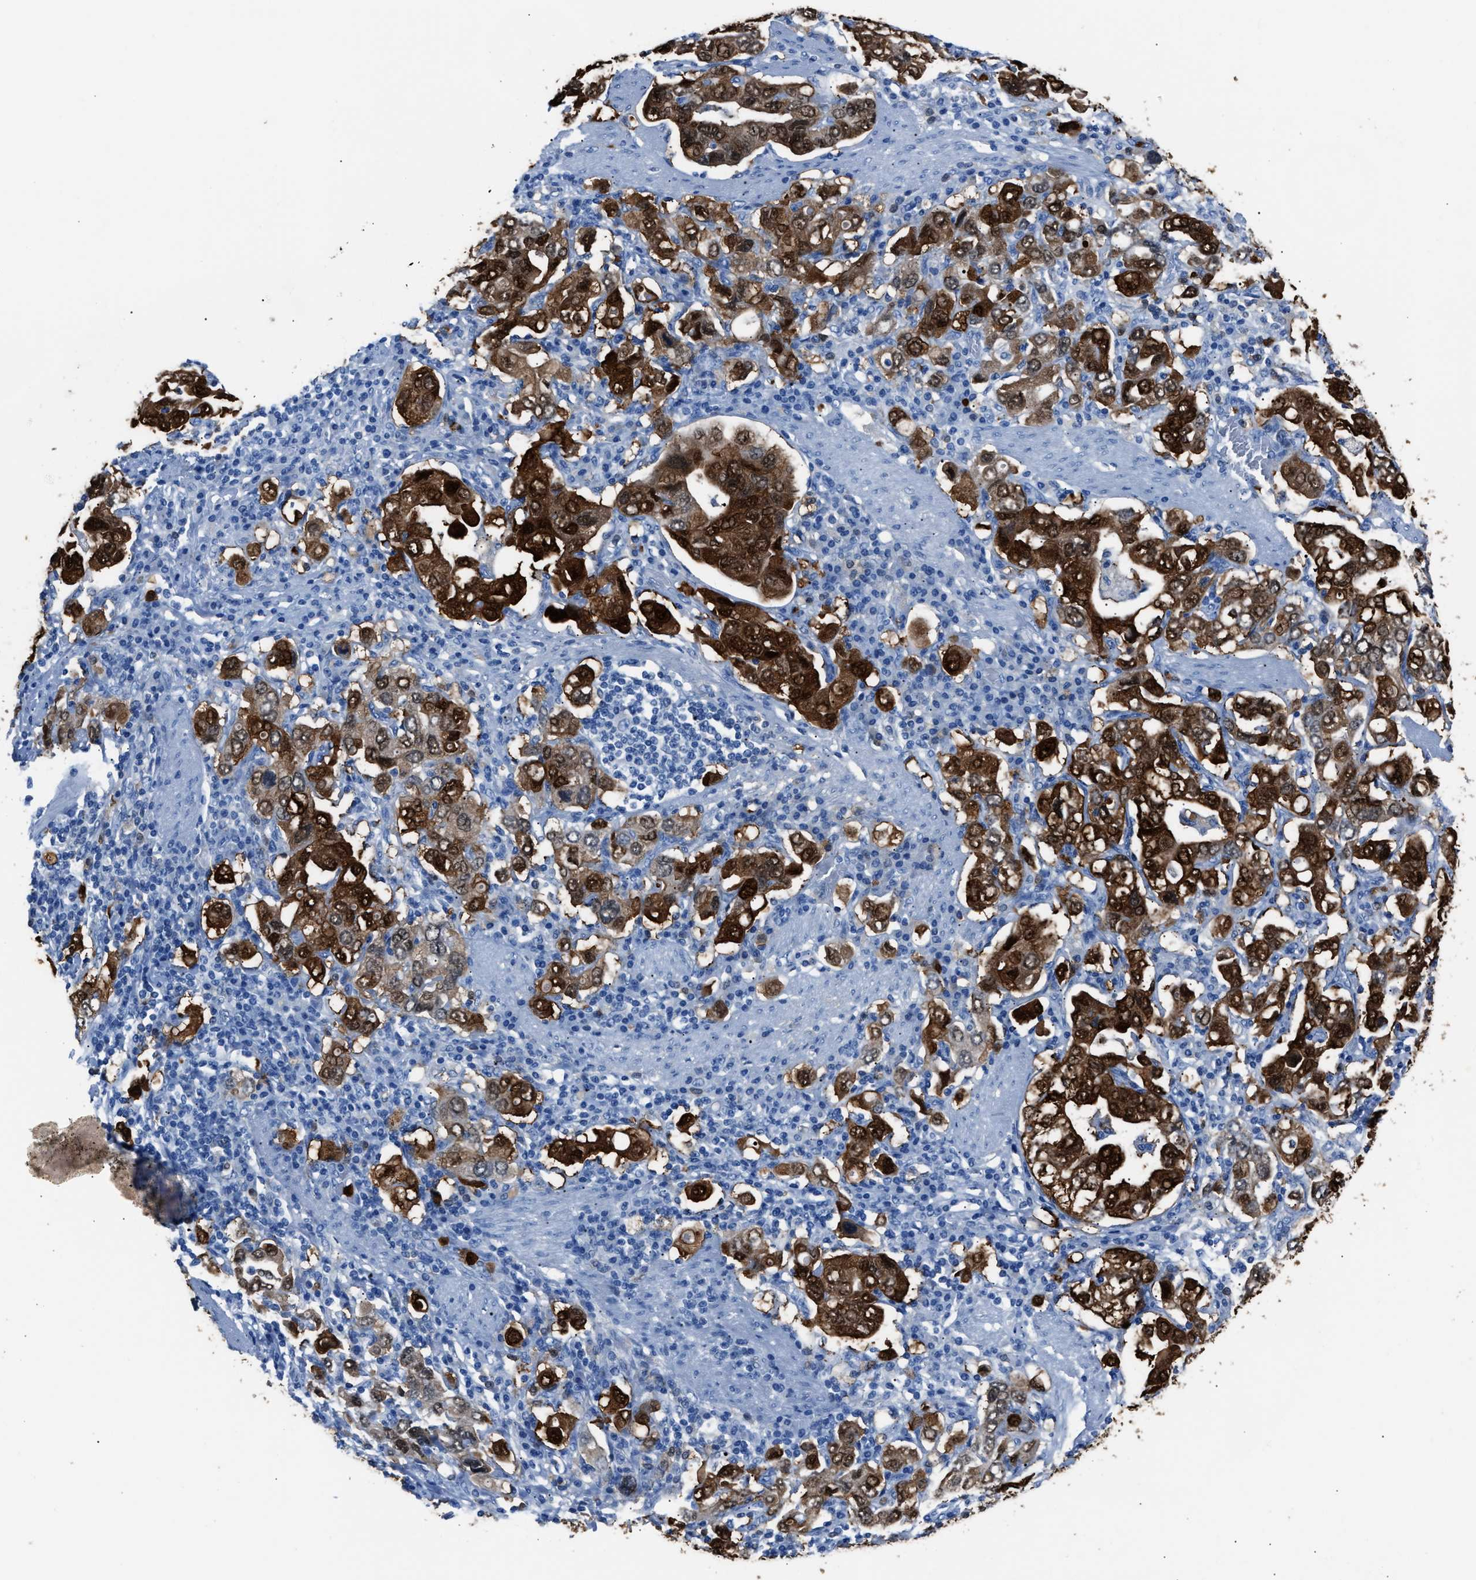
{"staining": {"intensity": "strong", "quantity": ">75%", "location": "cytoplasmic/membranous,nuclear"}, "tissue": "stomach cancer", "cell_type": "Tumor cells", "image_type": "cancer", "snomed": [{"axis": "morphology", "description": "Adenocarcinoma, NOS"}, {"axis": "topography", "description": "Stomach, upper"}], "caption": "Protein expression analysis of stomach adenocarcinoma exhibits strong cytoplasmic/membranous and nuclear expression in approximately >75% of tumor cells. Ihc stains the protein of interest in brown and the nuclei are stained blue.", "gene": "S100P", "patient": {"sex": "male", "age": 62}}